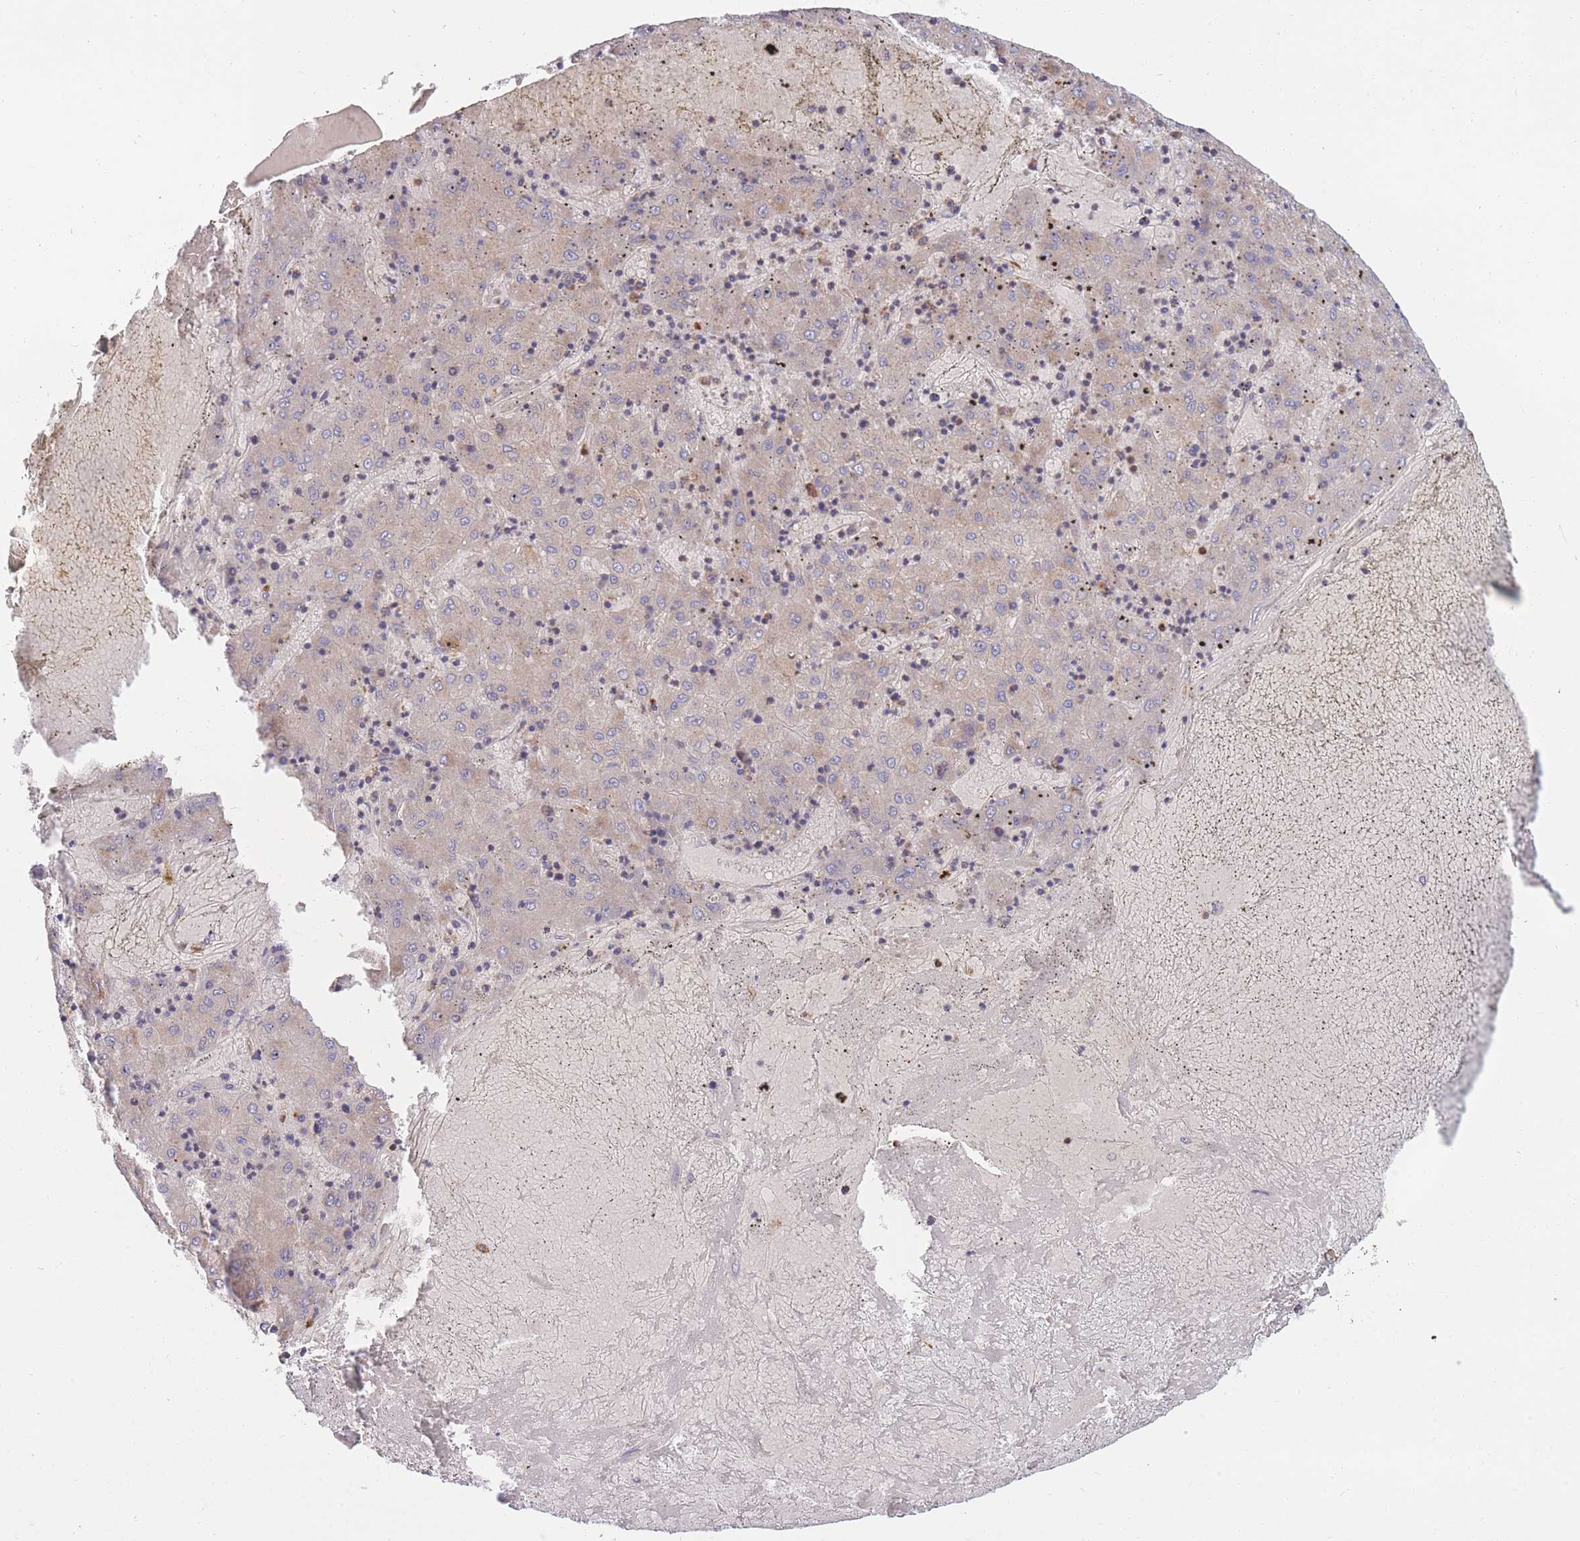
{"staining": {"intensity": "weak", "quantity": "25%-75%", "location": "cytoplasmic/membranous"}, "tissue": "liver cancer", "cell_type": "Tumor cells", "image_type": "cancer", "snomed": [{"axis": "morphology", "description": "Carcinoma, Hepatocellular, NOS"}, {"axis": "topography", "description": "Liver"}], "caption": "The photomicrograph displays immunohistochemical staining of liver cancer (hepatocellular carcinoma). There is weak cytoplasmic/membranous staining is present in approximately 25%-75% of tumor cells.", "gene": "MRPL54", "patient": {"sex": "male", "age": 72}}